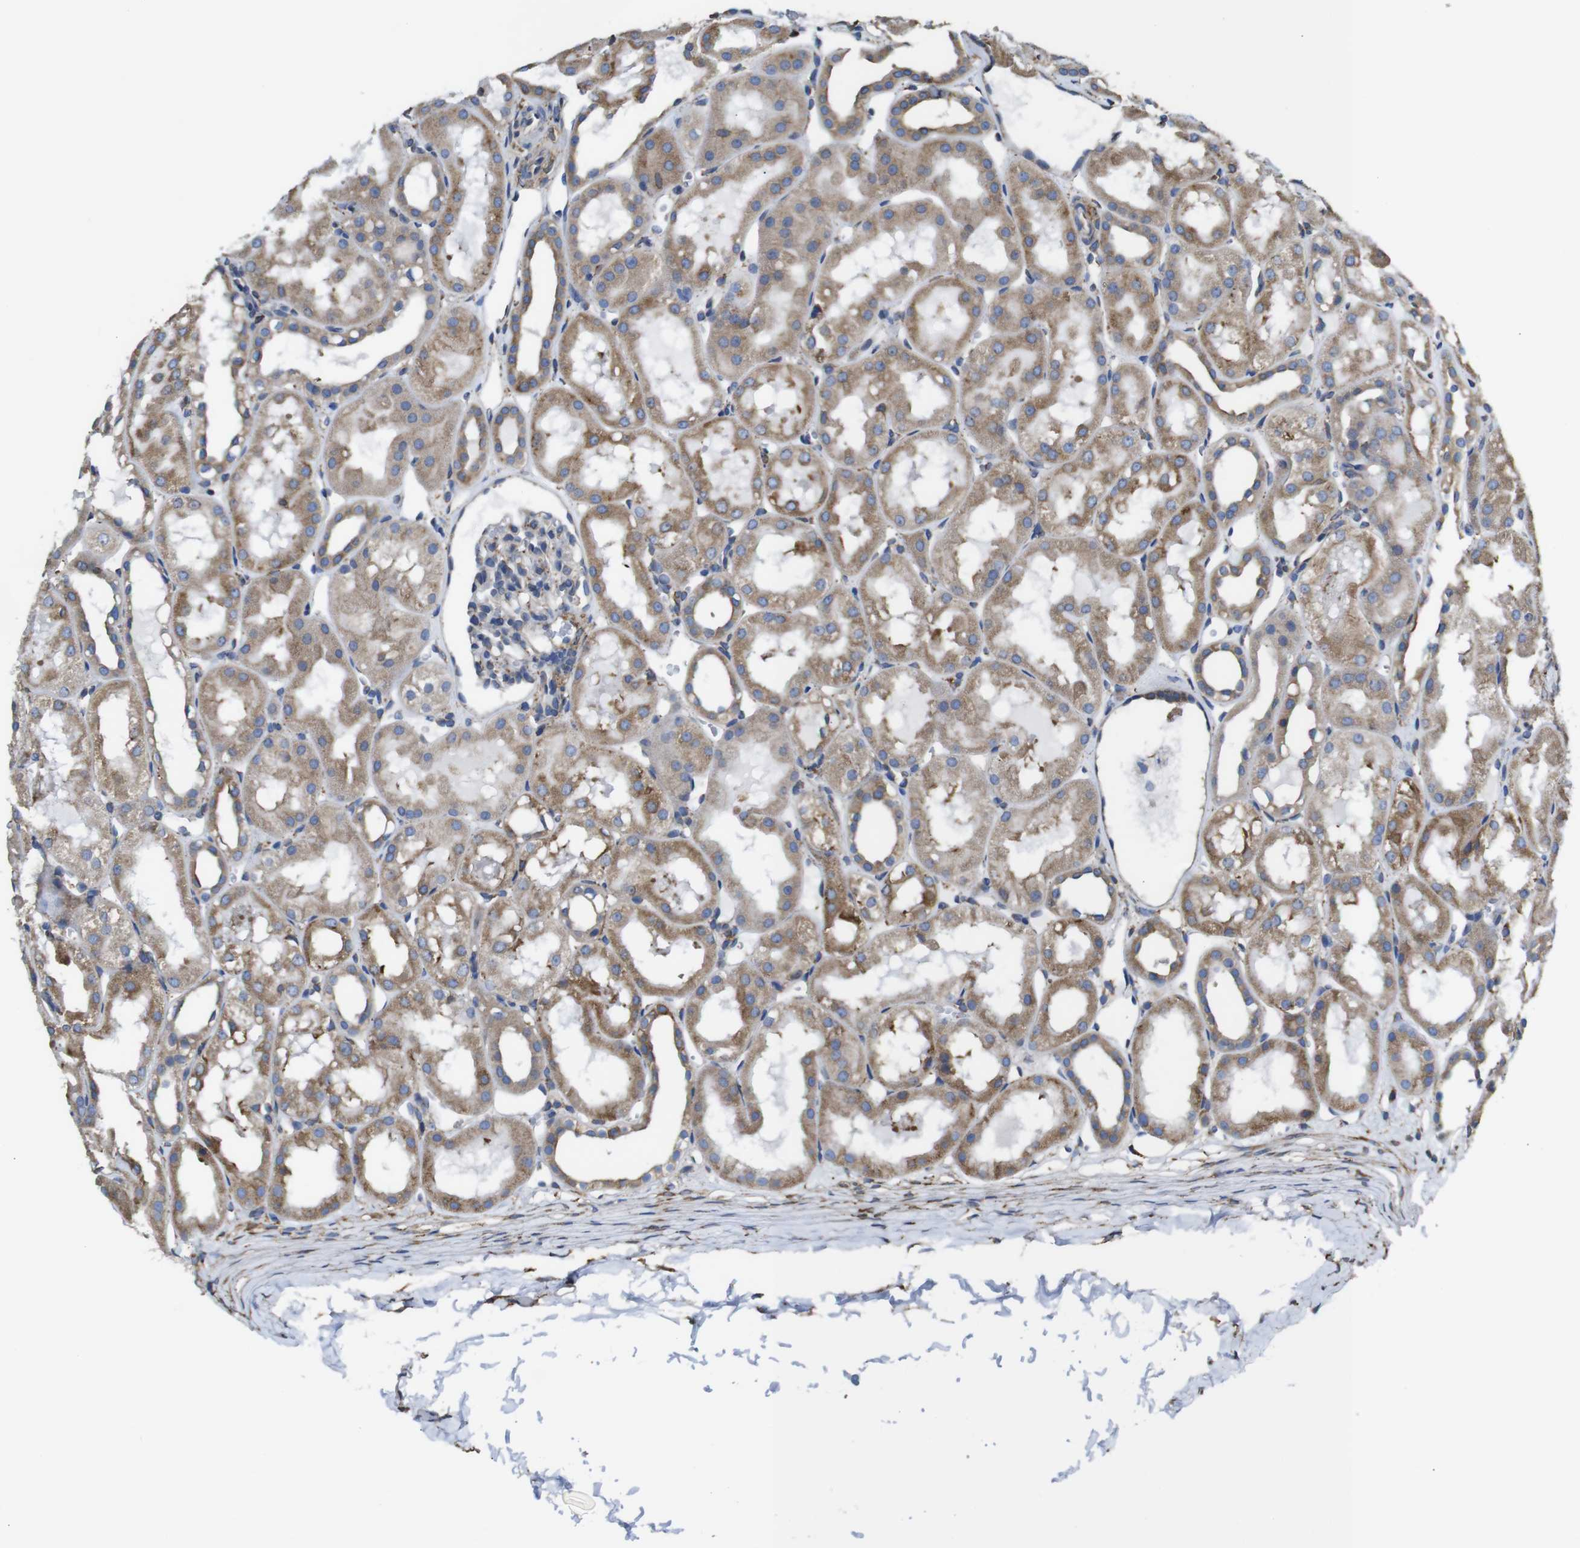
{"staining": {"intensity": "moderate", "quantity": "<25%", "location": "cytoplasmic/membranous"}, "tissue": "kidney", "cell_type": "Cells in glomeruli", "image_type": "normal", "snomed": [{"axis": "morphology", "description": "Normal tissue, NOS"}, {"axis": "topography", "description": "Kidney"}, {"axis": "topography", "description": "Urinary bladder"}], "caption": "This image demonstrates benign kidney stained with immunohistochemistry (IHC) to label a protein in brown. The cytoplasmic/membranous of cells in glomeruli show moderate positivity for the protein. Nuclei are counter-stained blue.", "gene": "PPIB", "patient": {"sex": "male", "age": 16}}